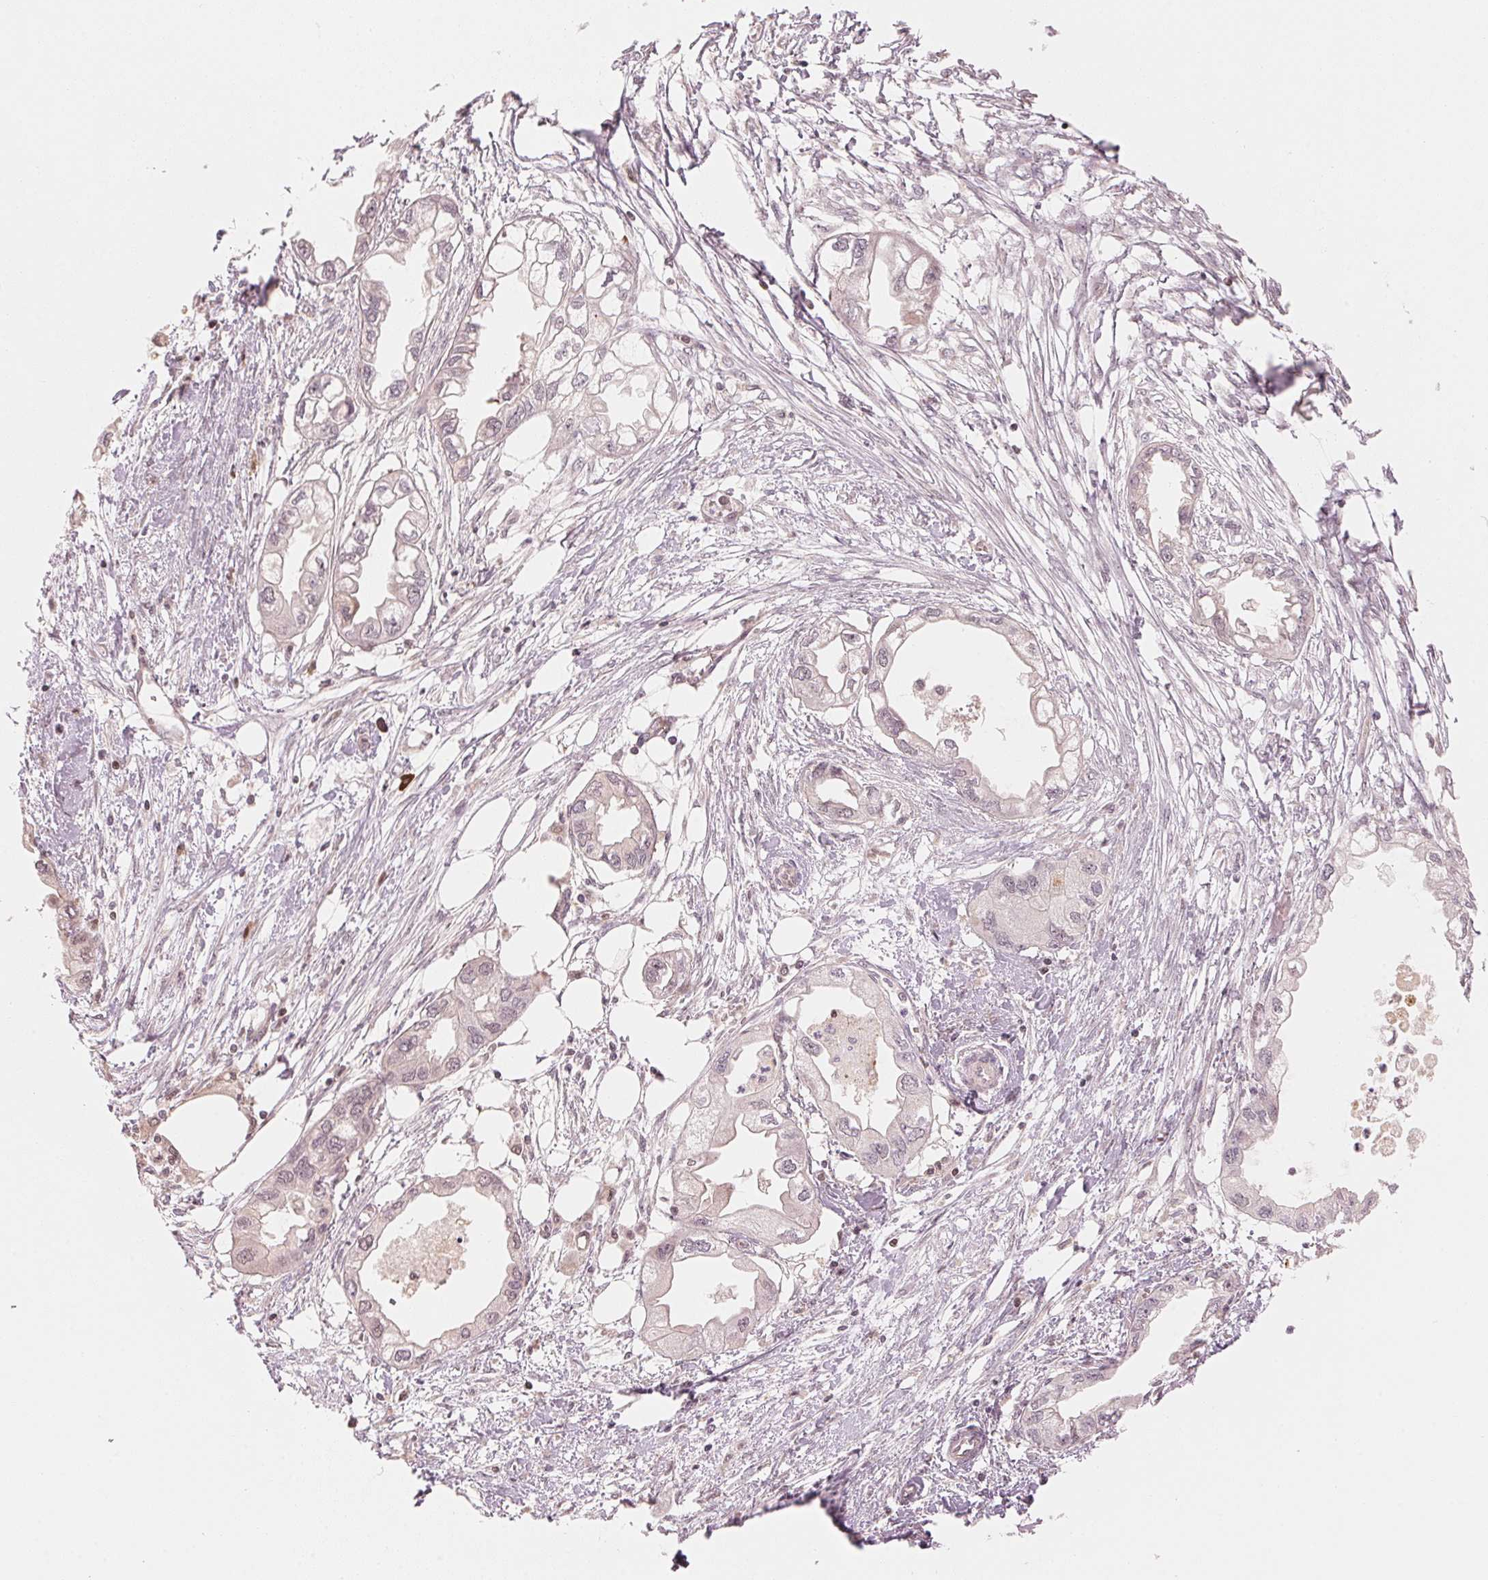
{"staining": {"intensity": "negative", "quantity": "none", "location": "none"}, "tissue": "endometrial cancer", "cell_type": "Tumor cells", "image_type": "cancer", "snomed": [{"axis": "morphology", "description": "Adenocarcinoma, NOS"}, {"axis": "morphology", "description": "Adenocarcinoma, metastatic, NOS"}, {"axis": "topography", "description": "Adipose tissue"}, {"axis": "topography", "description": "Endometrium"}], "caption": "Immunohistochemical staining of human endometrial cancer (adenocarcinoma) reveals no significant positivity in tumor cells.", "gene": "PRKN", "patient": {"sex": "female", "age": 67}}